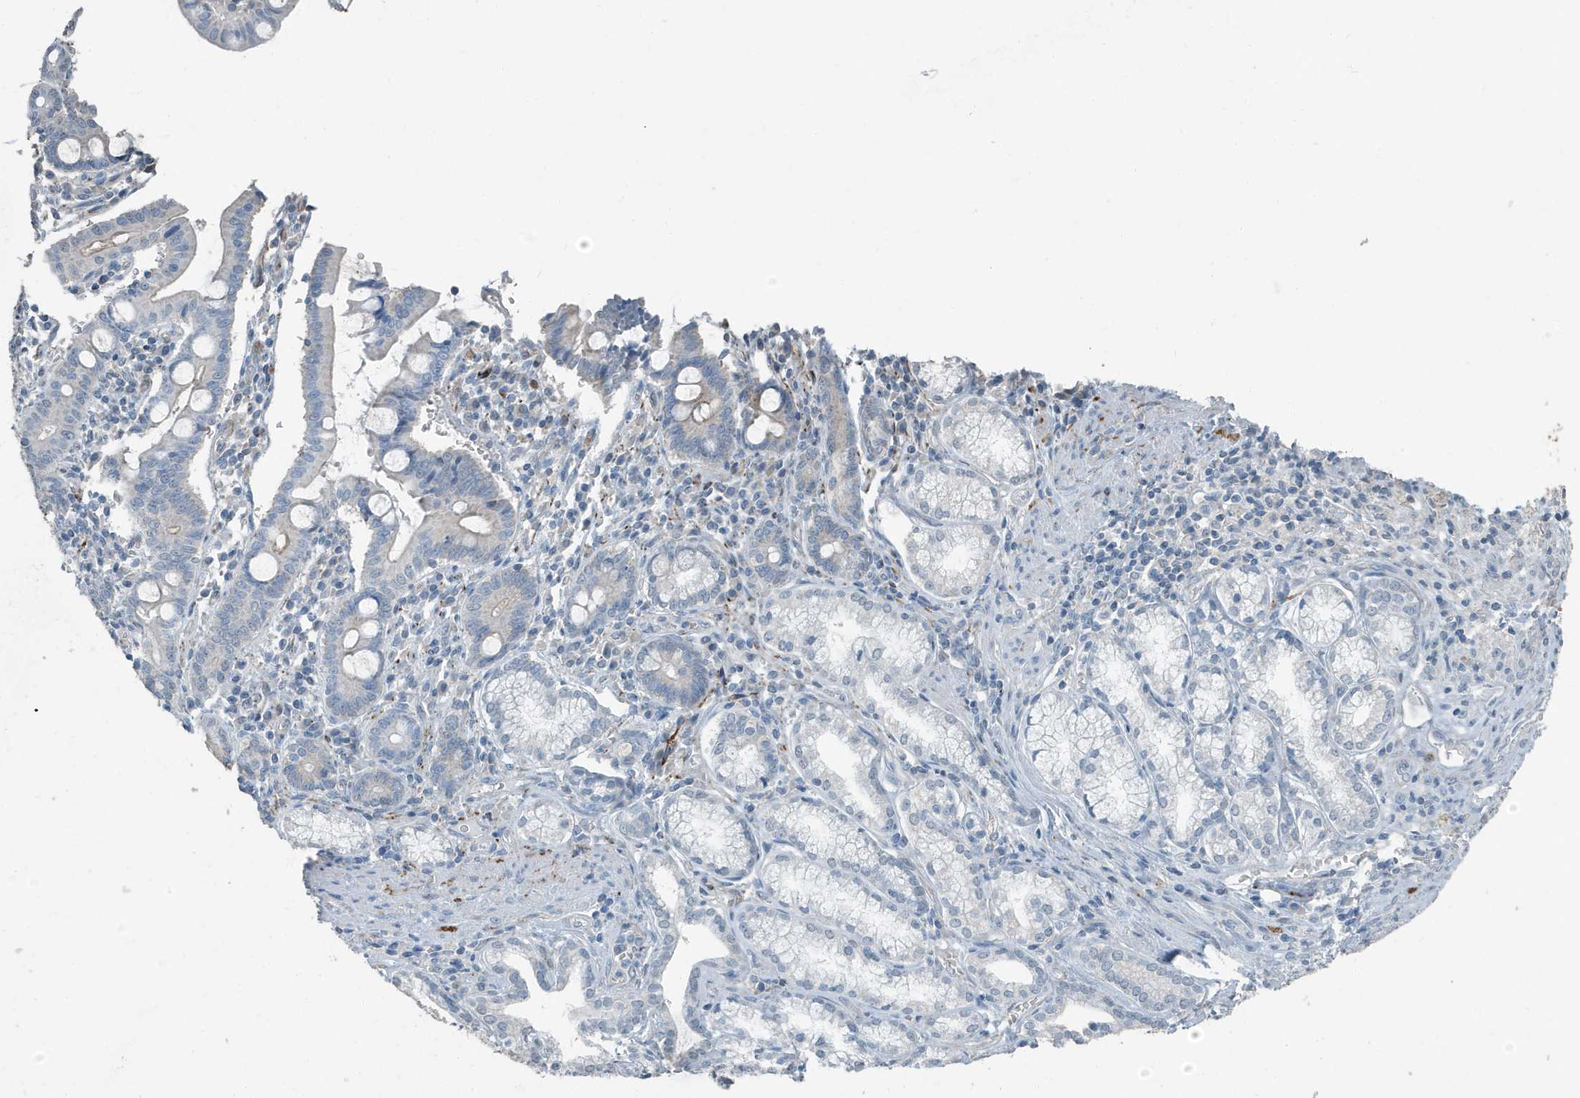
{"staining": {"intensity": "negative", "quantity": "none", "location": "none"}, "tissue": "pancreatic cancer", "cell_type": "Tumor cells", "image_type": "cancer", "snomed": [{"axis": "morphology", "description": "Adenocarcinoma, NOS"}, {"axis": "topography", "description": "Pancreas"}], "caption": "The histopathology image demonstrates no staining of tumor cells in pancreatic cancer.", "gene": "FAM162A", "patient": {"sex": "male", "age": 70}}